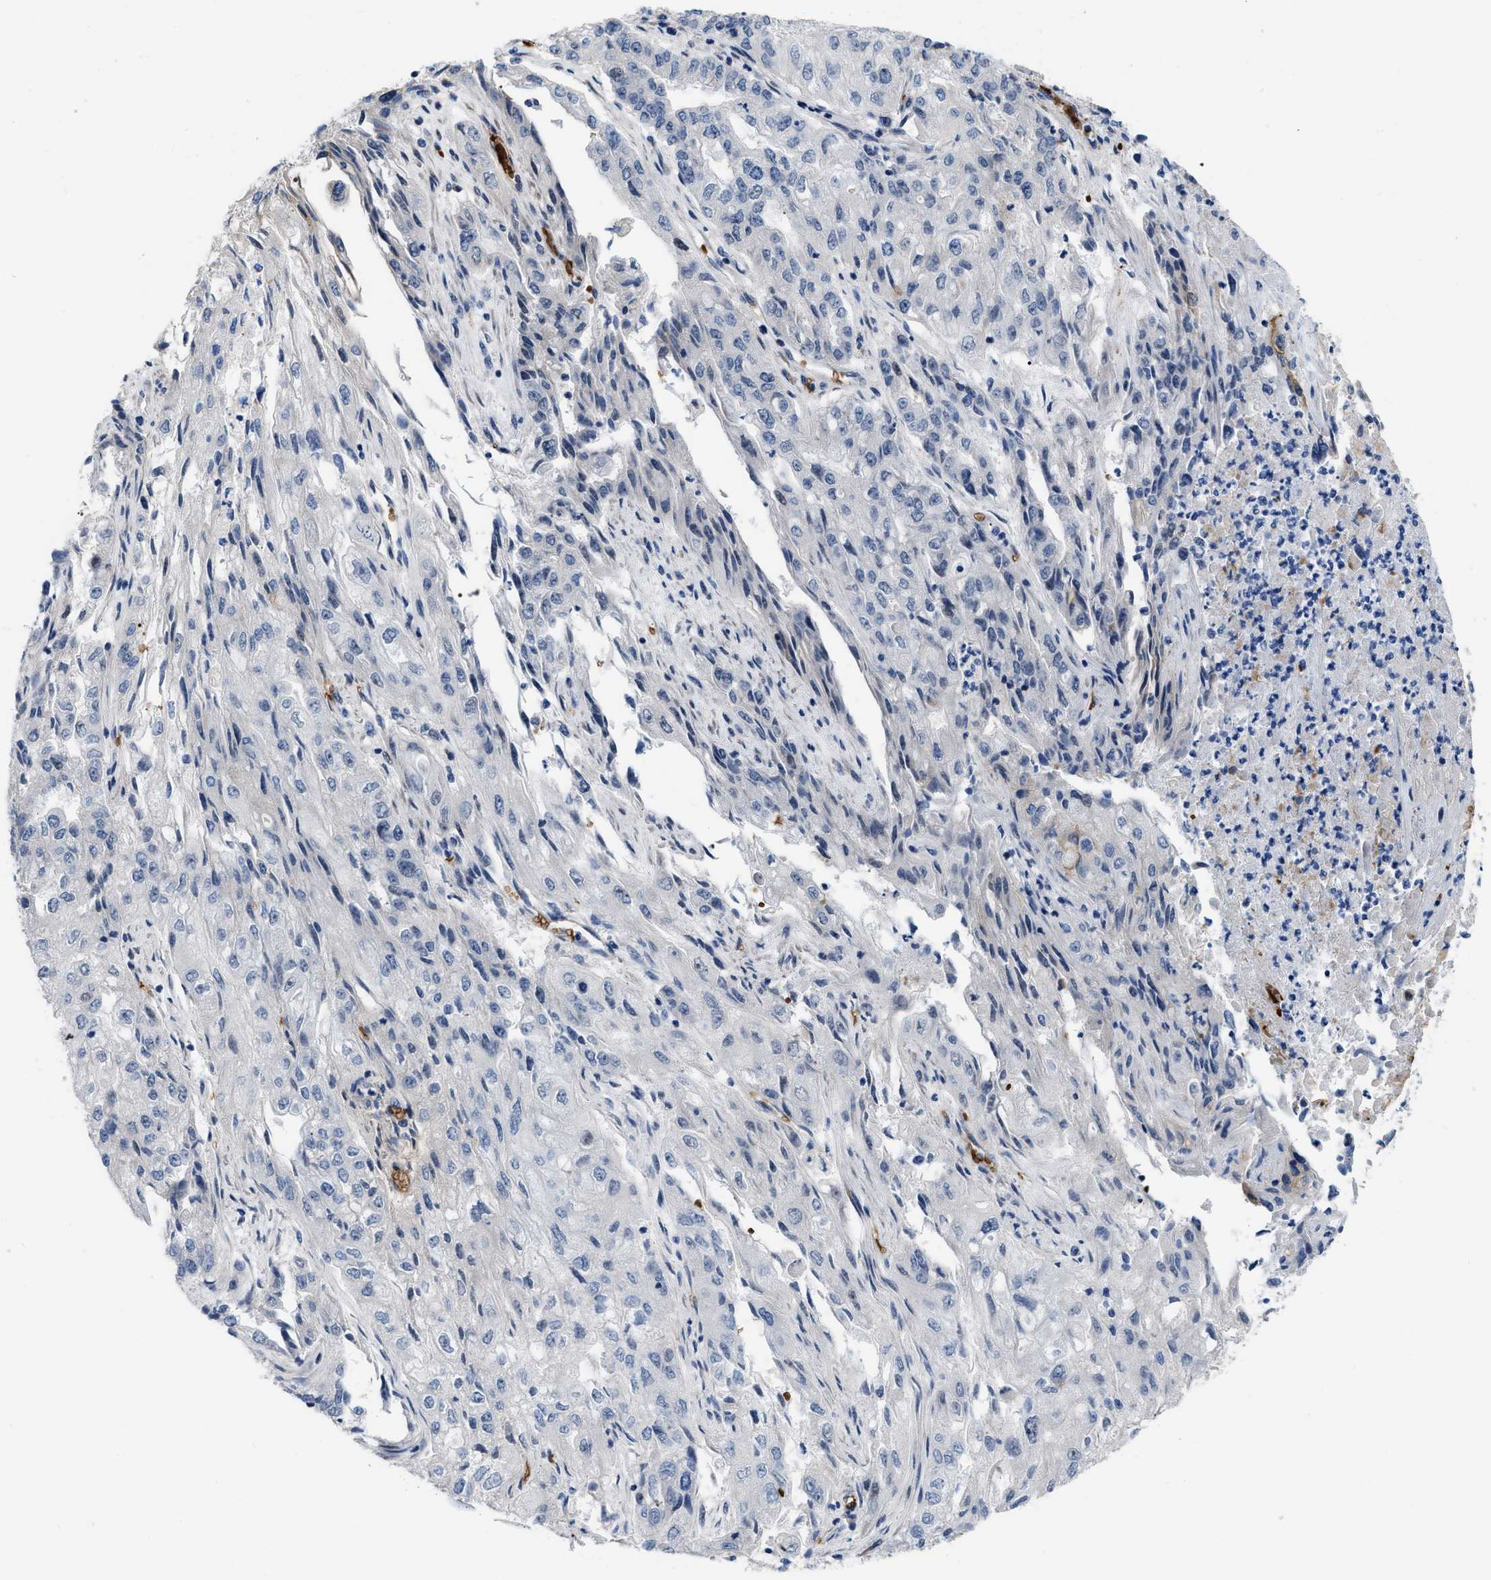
{"staining": {"intensity": "negative", "quantity": "none", "location": "none"}, "tissue": "endometrial cancer", "cell_type": "Tumor cells", "image_type": "cancer", "snomed": [{"axis": "morphology", "description": "Adenocarcinoma, NOS"}, {"axis": "topography", "description": "Endometrium"}], "caption": "Photomicrograph shows no protein staining in tumor cells of endometrial cancer (adenocarcinoma) tissue.", "gene": "POLR1F", "patient": {"sex": "female", "age": 49}}